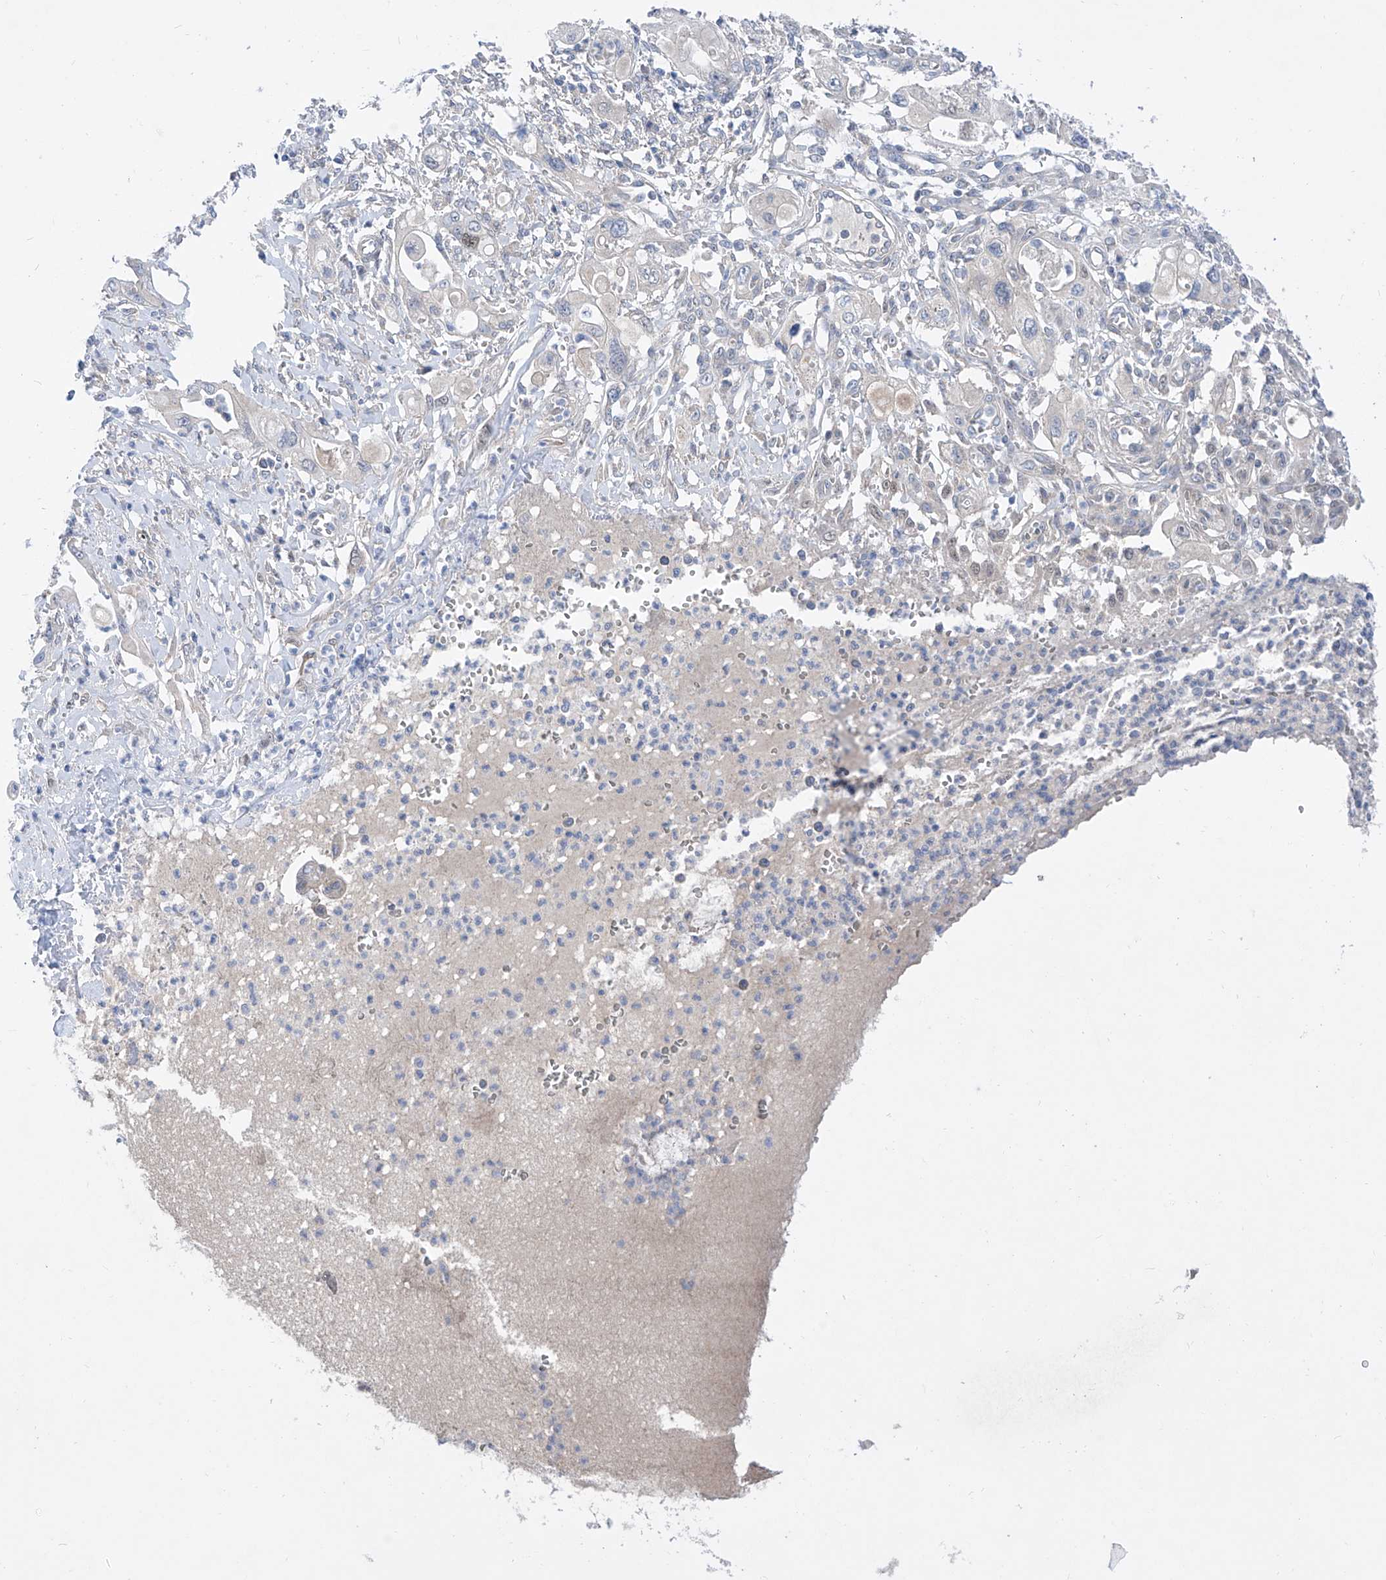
{"staining": {"intensity": "negative", "quantity": "none", "location": "none"}, "tissue": "pancreatic cancer", "cell_type": "Tumor cells", "image_type": "cancer", "snomed": [{"axis": "morphology", "description": "Adenocarcinoma, NOS"}, {"axis": "topography", "description": "Pancreas"}], "caption": "An IHC image of pancreatic cancer is shown. There is no staining in tumor cells of pancreatic cancer. (Stains: DAB (3,3'-diaminobenzidine) immunohistochemistry with hematoxylin counter stain, Microscopy: brightfield microscopy at high magnification).", "gene": "SRBD1", "patient": {"sex": "male", "age": 68}}